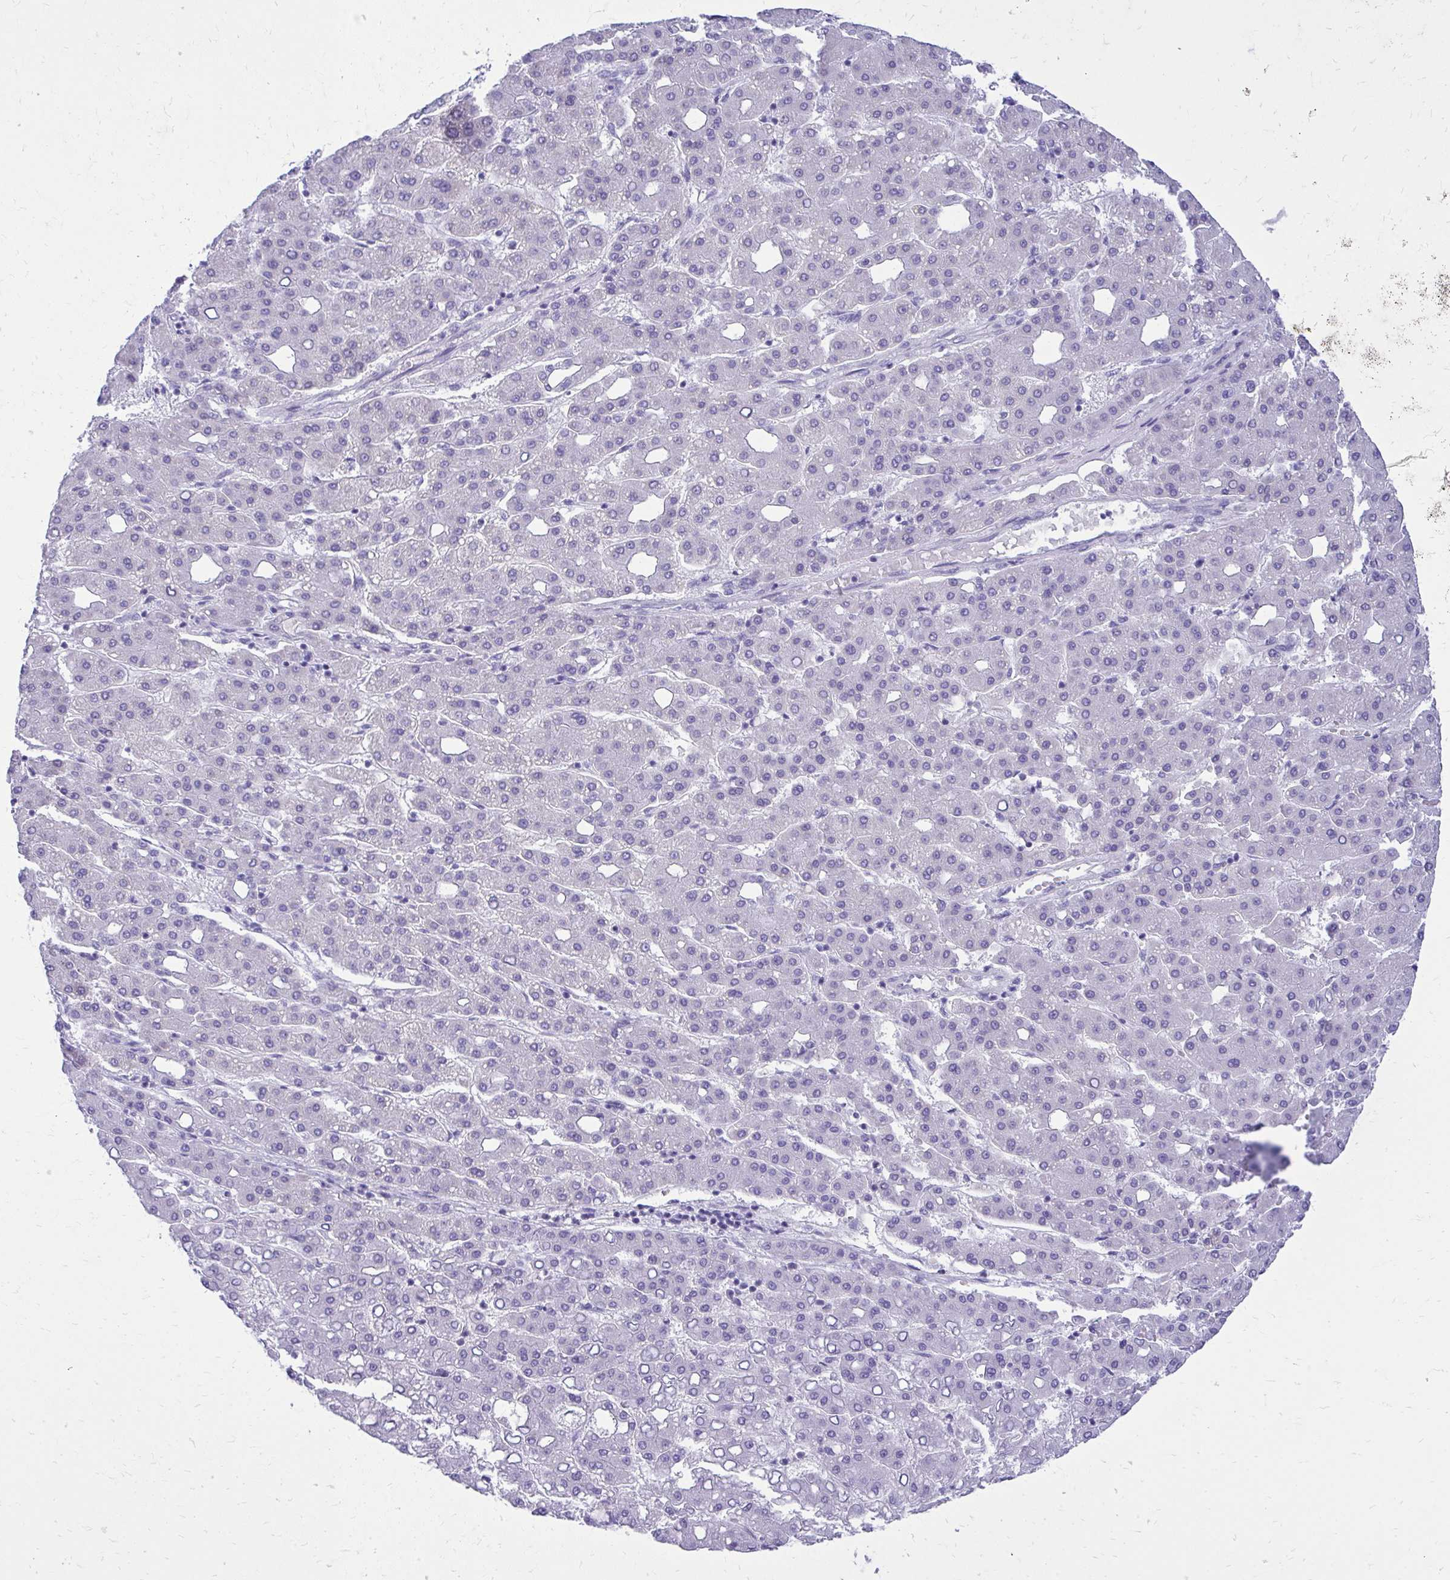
{"staining": {"intensity": "negative", "quantity": "none", "location": "none"}, "tissue": "liver cancer", "cell_type": "Tumor cells", "image_type": "cancer", "snomed": [{"axis": "morphology", "description": "Carcinoma, Hepatocellular, NOS"}, {"axis": "topography", "description": "Liver"}], "caption": "An IHC photomicrograph of hepatocellular carcinoma (liver) is shown. There is no staining in tumor cells of hepatocellular carcinoma (liver).", "gene": "RALYL", "patient": {"sex": "male", "age": 65}}